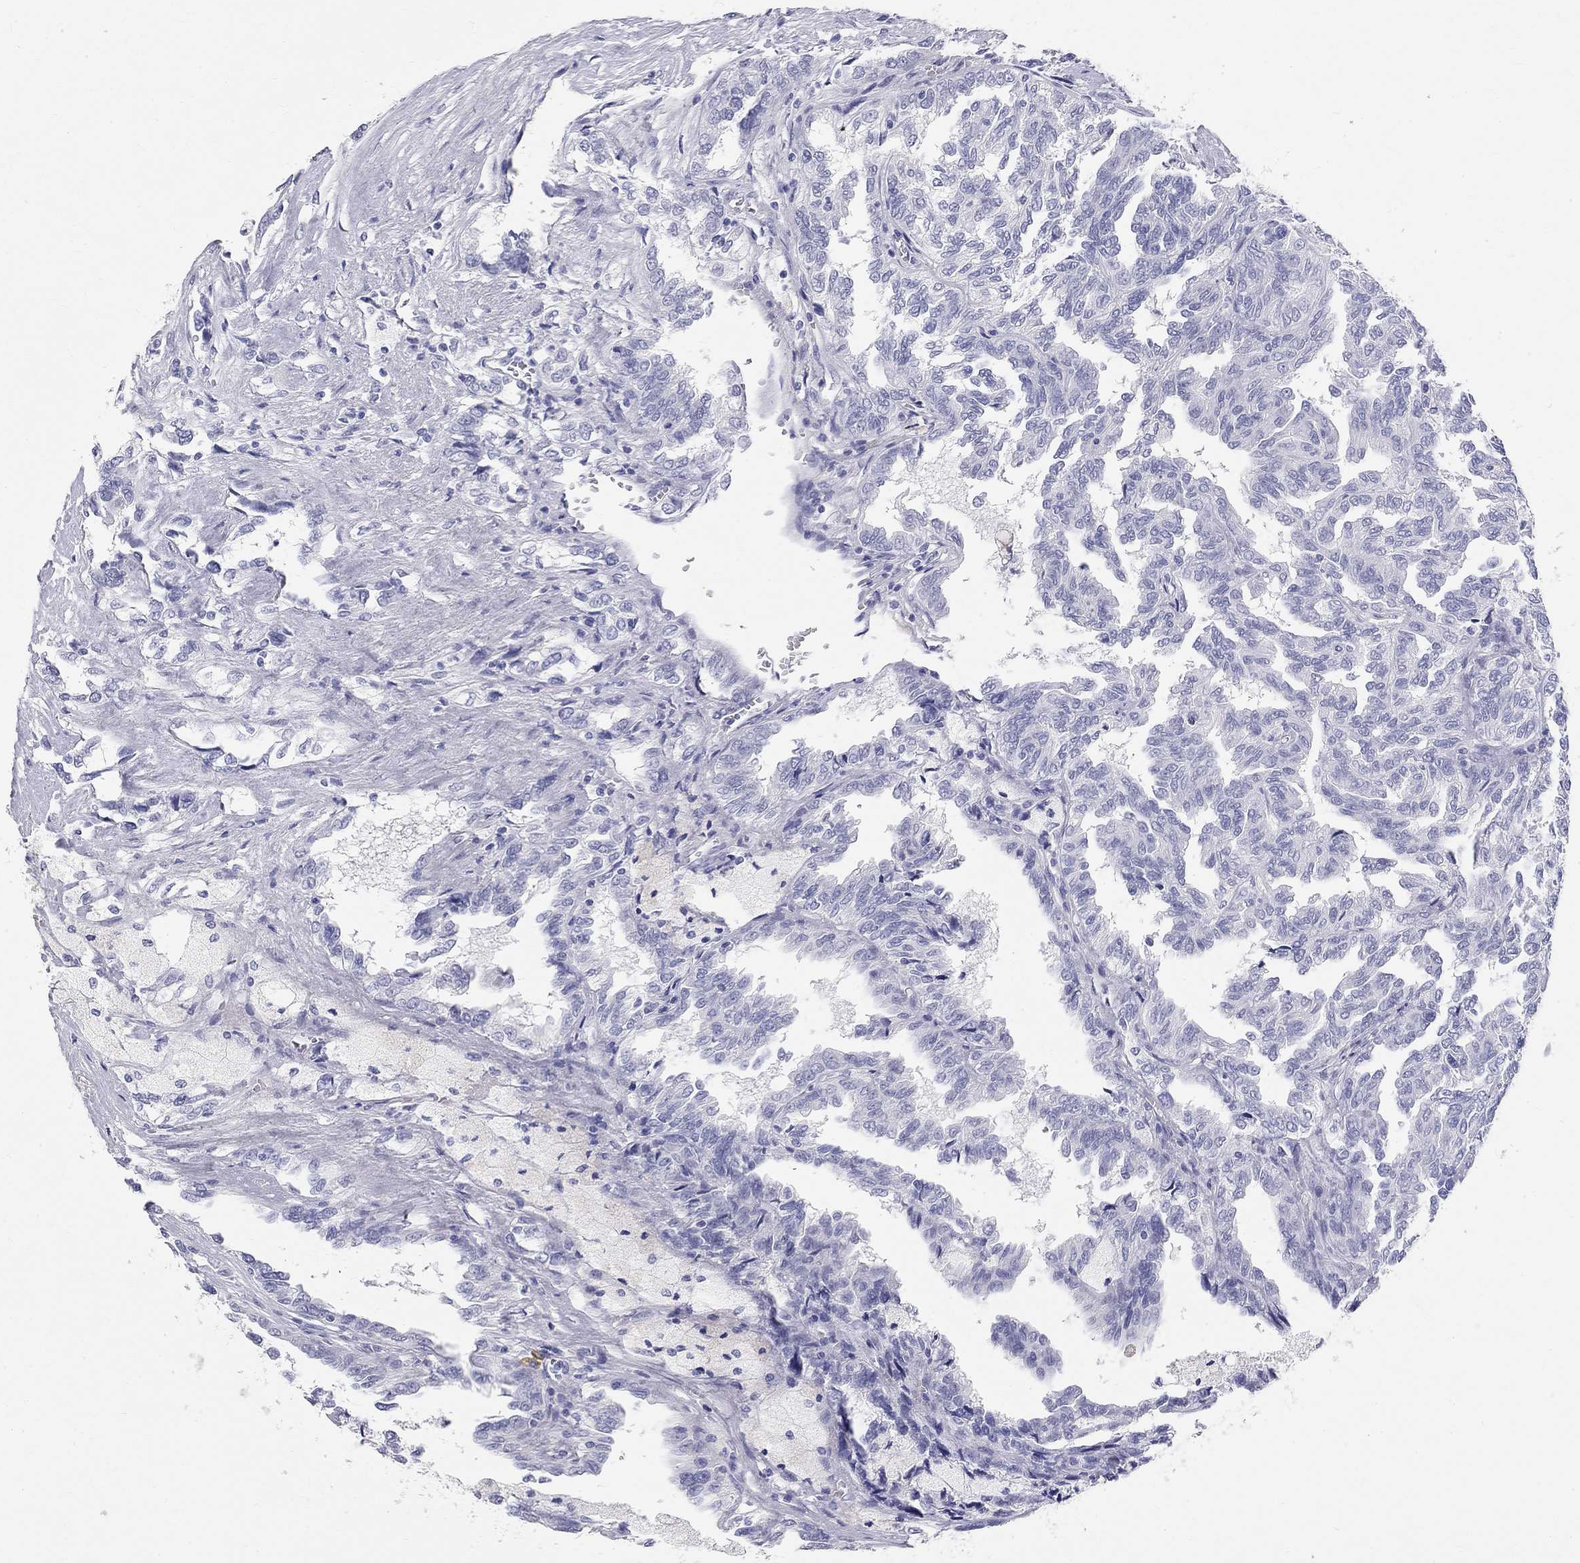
{"staining": {"intensity": "negative", "quantity": "none", "location": "none"}, "tissue": "renal cancer", "cell_type": "Tumor cells", "image_type": "cancer", "snomed": [{"axis": "morphology", "description": "Adenocarcinoma, NOS"}, {"axis": "topography", "description": "Kidney"}], "caption": "Image shows no protein positivity in tumor cells of renal adenocarcinoma tissue.", "gene": "PHOX2B", "patient": {"sex": "male", "age": 79}}